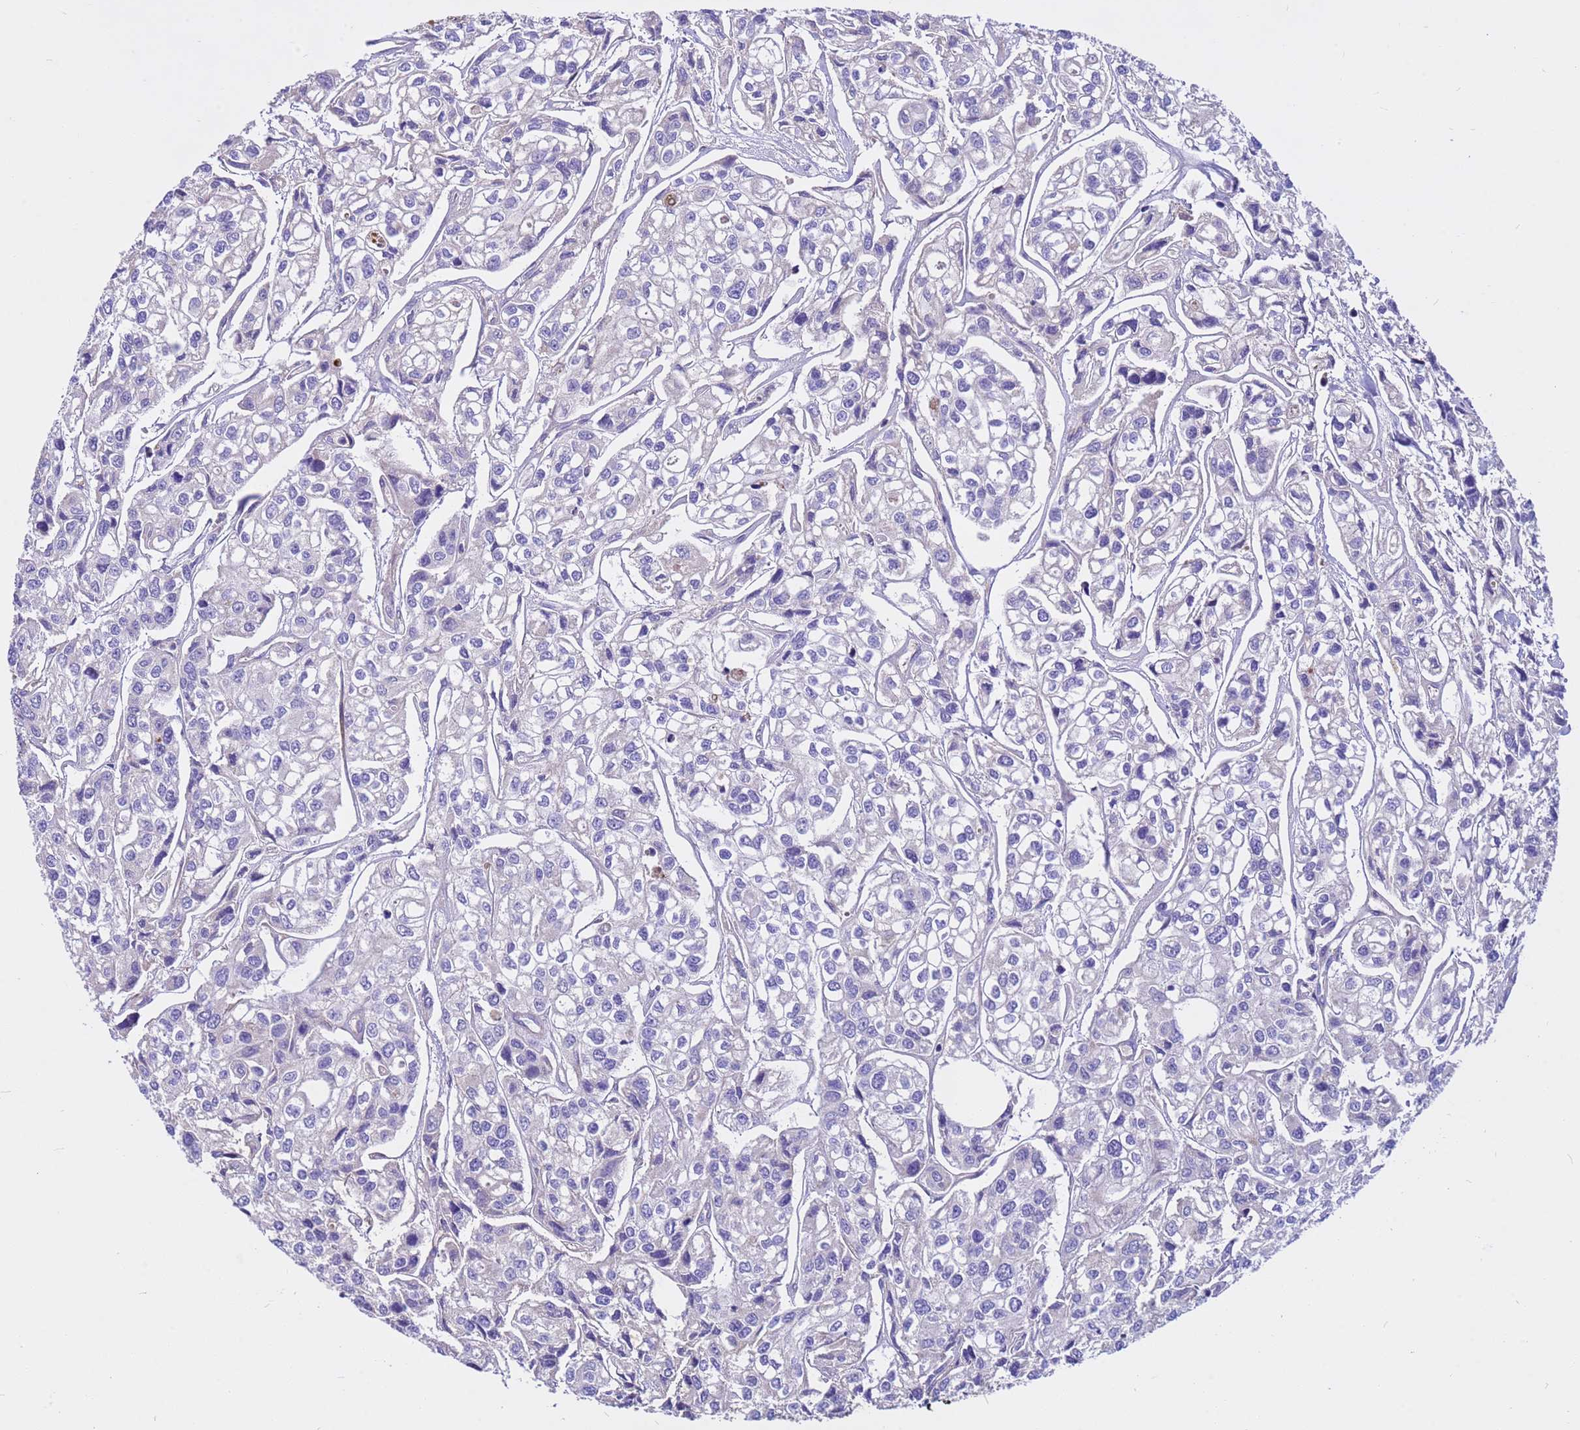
{"staining": {"intensity": "negative", "quantity": "none", "location": "none"}, "tissue": "urothelial cancer", "cell_type": "Tumor cells", "image_type": "cancer", "snomed": [{"axis": "morphology", "description": "Urothelial carcinoma, High grade"}, {"axis": "topography", "description": "Urinary bladder"}], "caption": "Immunohistochemistry micrograph of neoplastic tissue: high-grade urothelial carcinoma stained with DAB demonstrates no significant protein positivity in tumor cells. Brightfield microscopy of immunohistochemistry stained with DAB (brown) and hematoxylin (blue), captured at high magnification.", "gene": "CRHBP", "patient": {"sex": "male", "age": 67}}